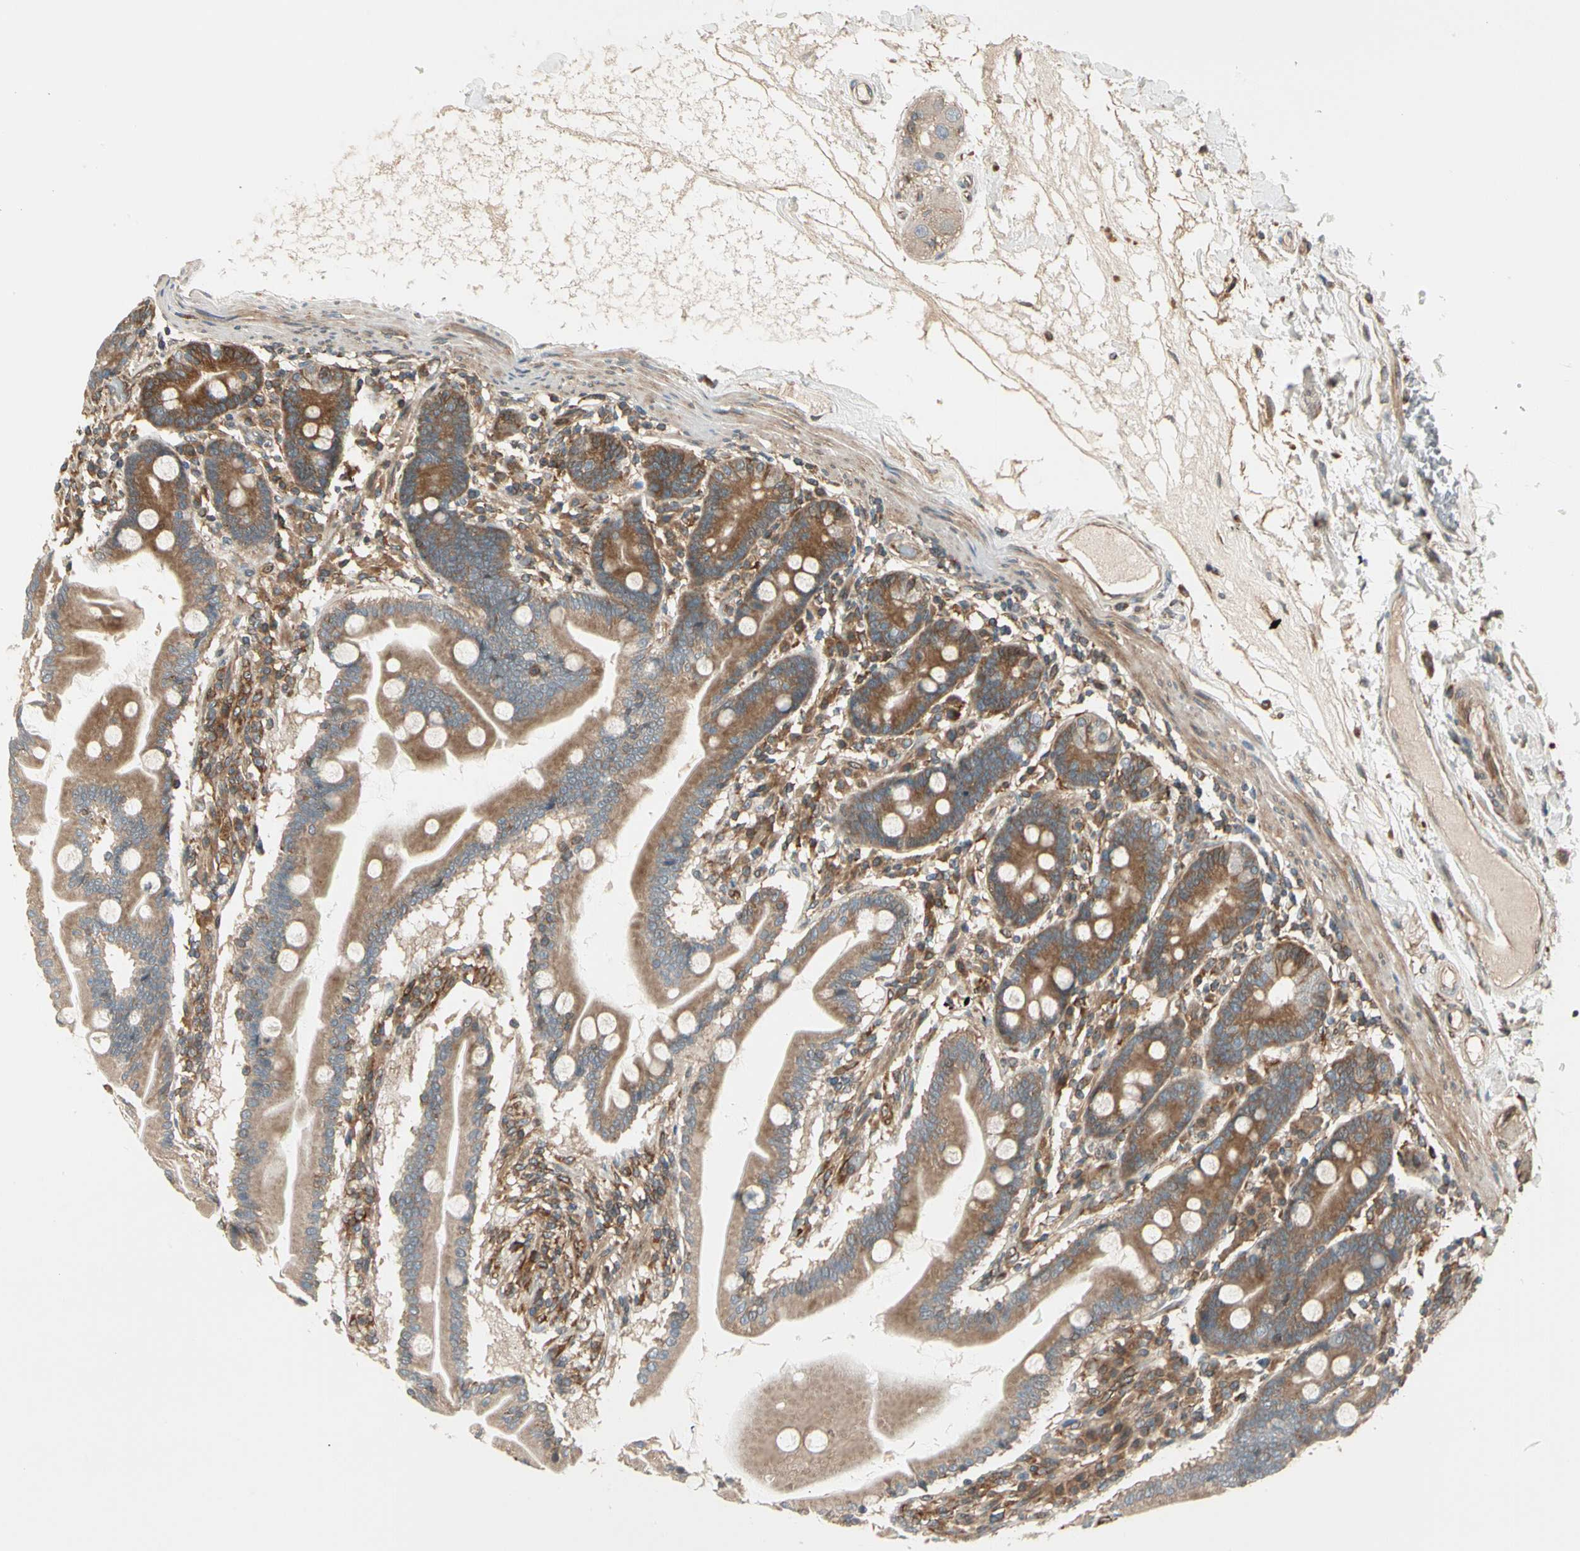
{"staining": {"intensity": "strong", "quantity": ">75%", "location": "cytoplasmic/membranous"}, "tissue": "duodenum", "cell_type": "Glandular cells", "image_type": "normal", "snomed": [{"axis": "morphology", "description": "Normal tissue, NOS"}, {"axis": "topography", "description": "Duodenum"}], "caption": "Immunohistochemistry (IHC) (DAB (3,3'-diaminobenzidine)) staining of normal duodenum shows strong cytoplasmic/membranous protein staining in about >75% of glandular cells. The staining is performed using DAB brown chromogen to label protein expression. The nuclei are counter-stained blue using hematoxylin.", "gene": "TRIO", "patient": {"sex": "female", "age": 64}}